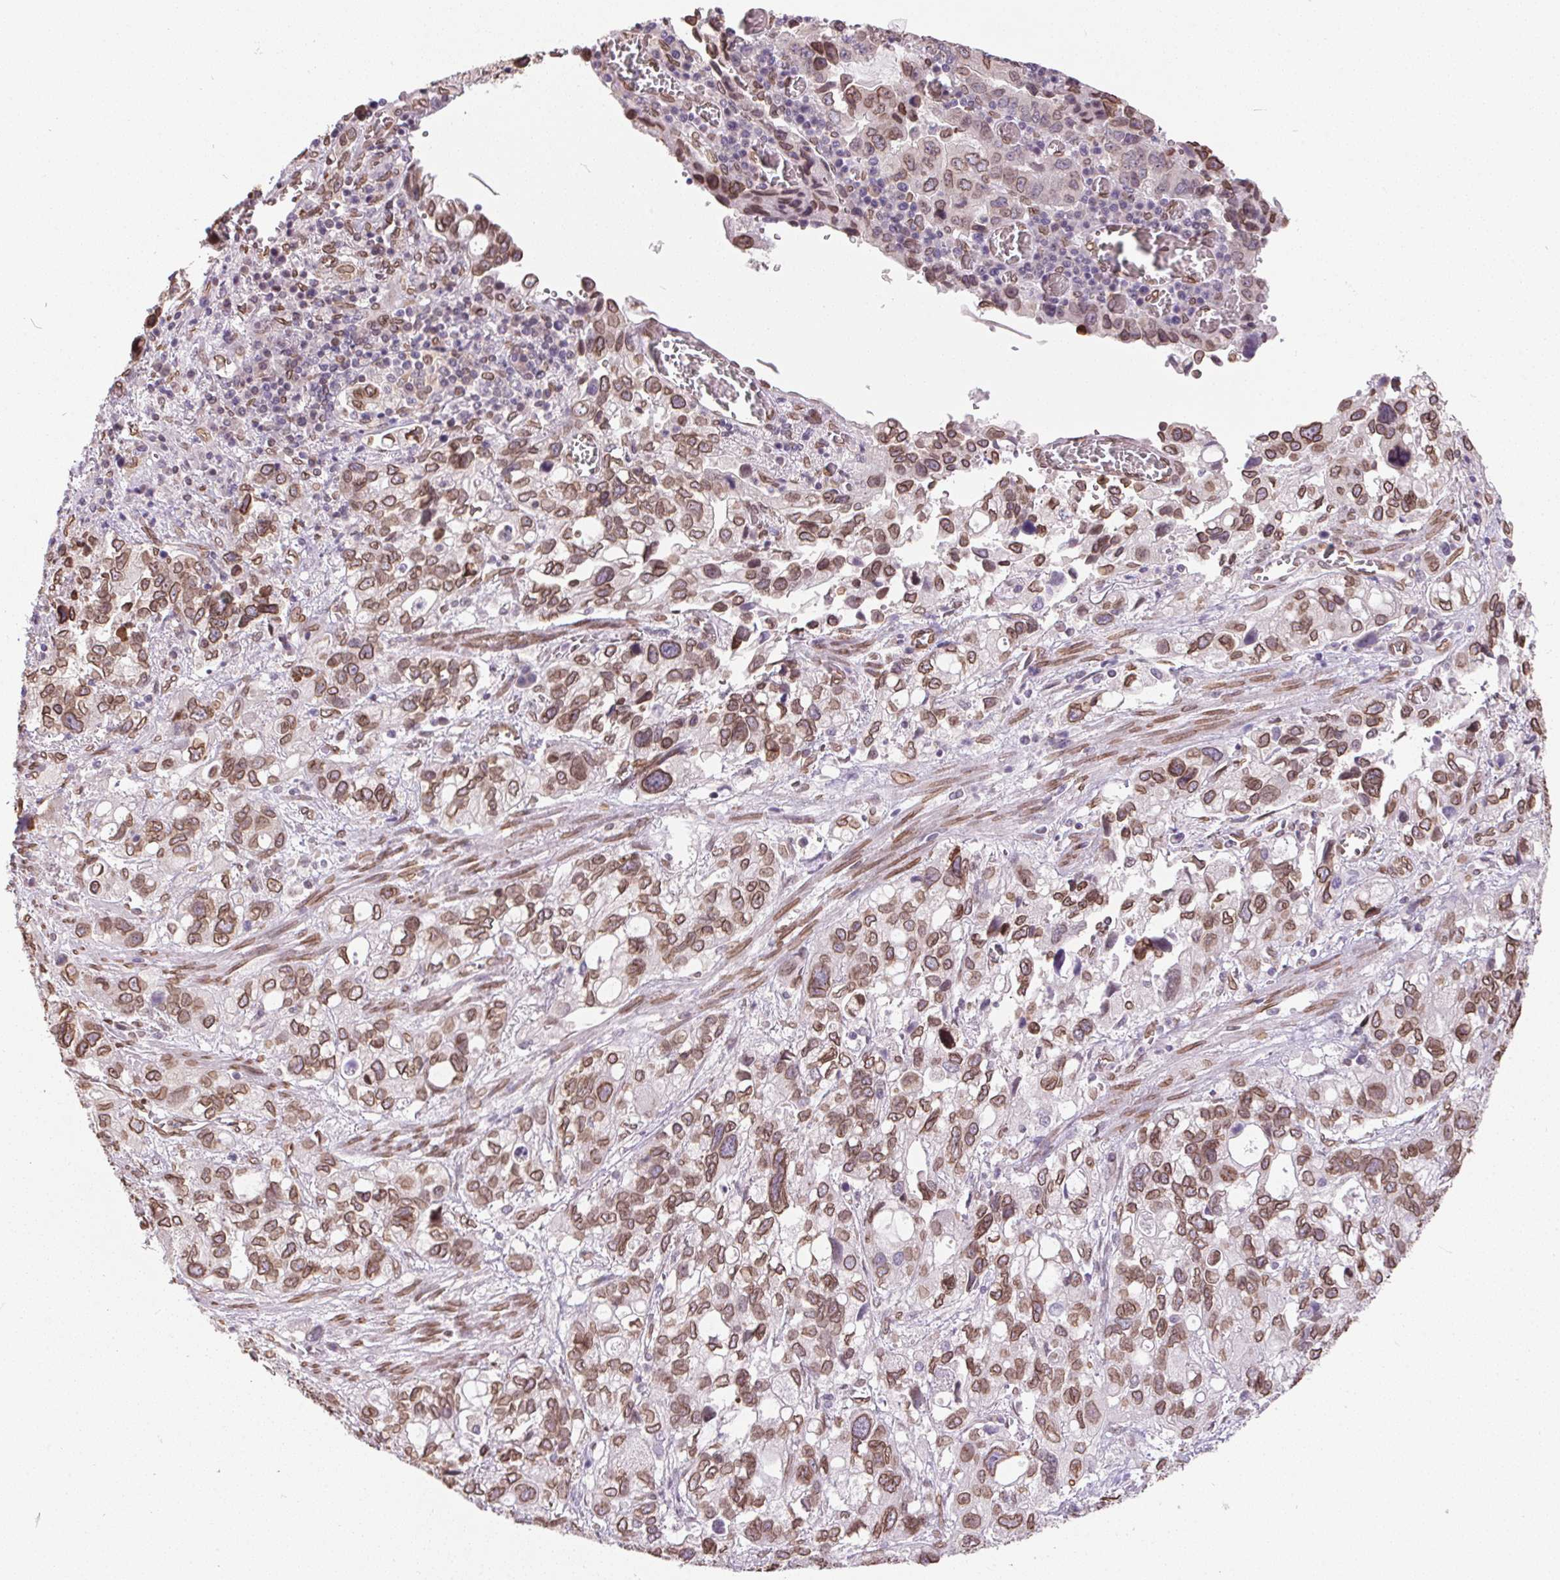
{"staining": {"intensity": "moderate", "quantity": ">75%", "location": "cytoplasmic/membranous,nuclear"}, "tissue": "stomach cancer", "cell_type": "Tumor cells", "image_type": "cancer", "snomed": [{"axis": "morphology", "description": "Adenocarcinoma, NOS"}, {"axis": "topography", "description": "Stomach, upper"}], "caption": "Protein expression analysis of human adenocarcinoma (stomach) reveals moderate cytoplasmic/membranous and nuclear positivity in about >75% of tumor cells.", "gene": "TMEM175", "patient": {"sex": "female", "age": 81}}